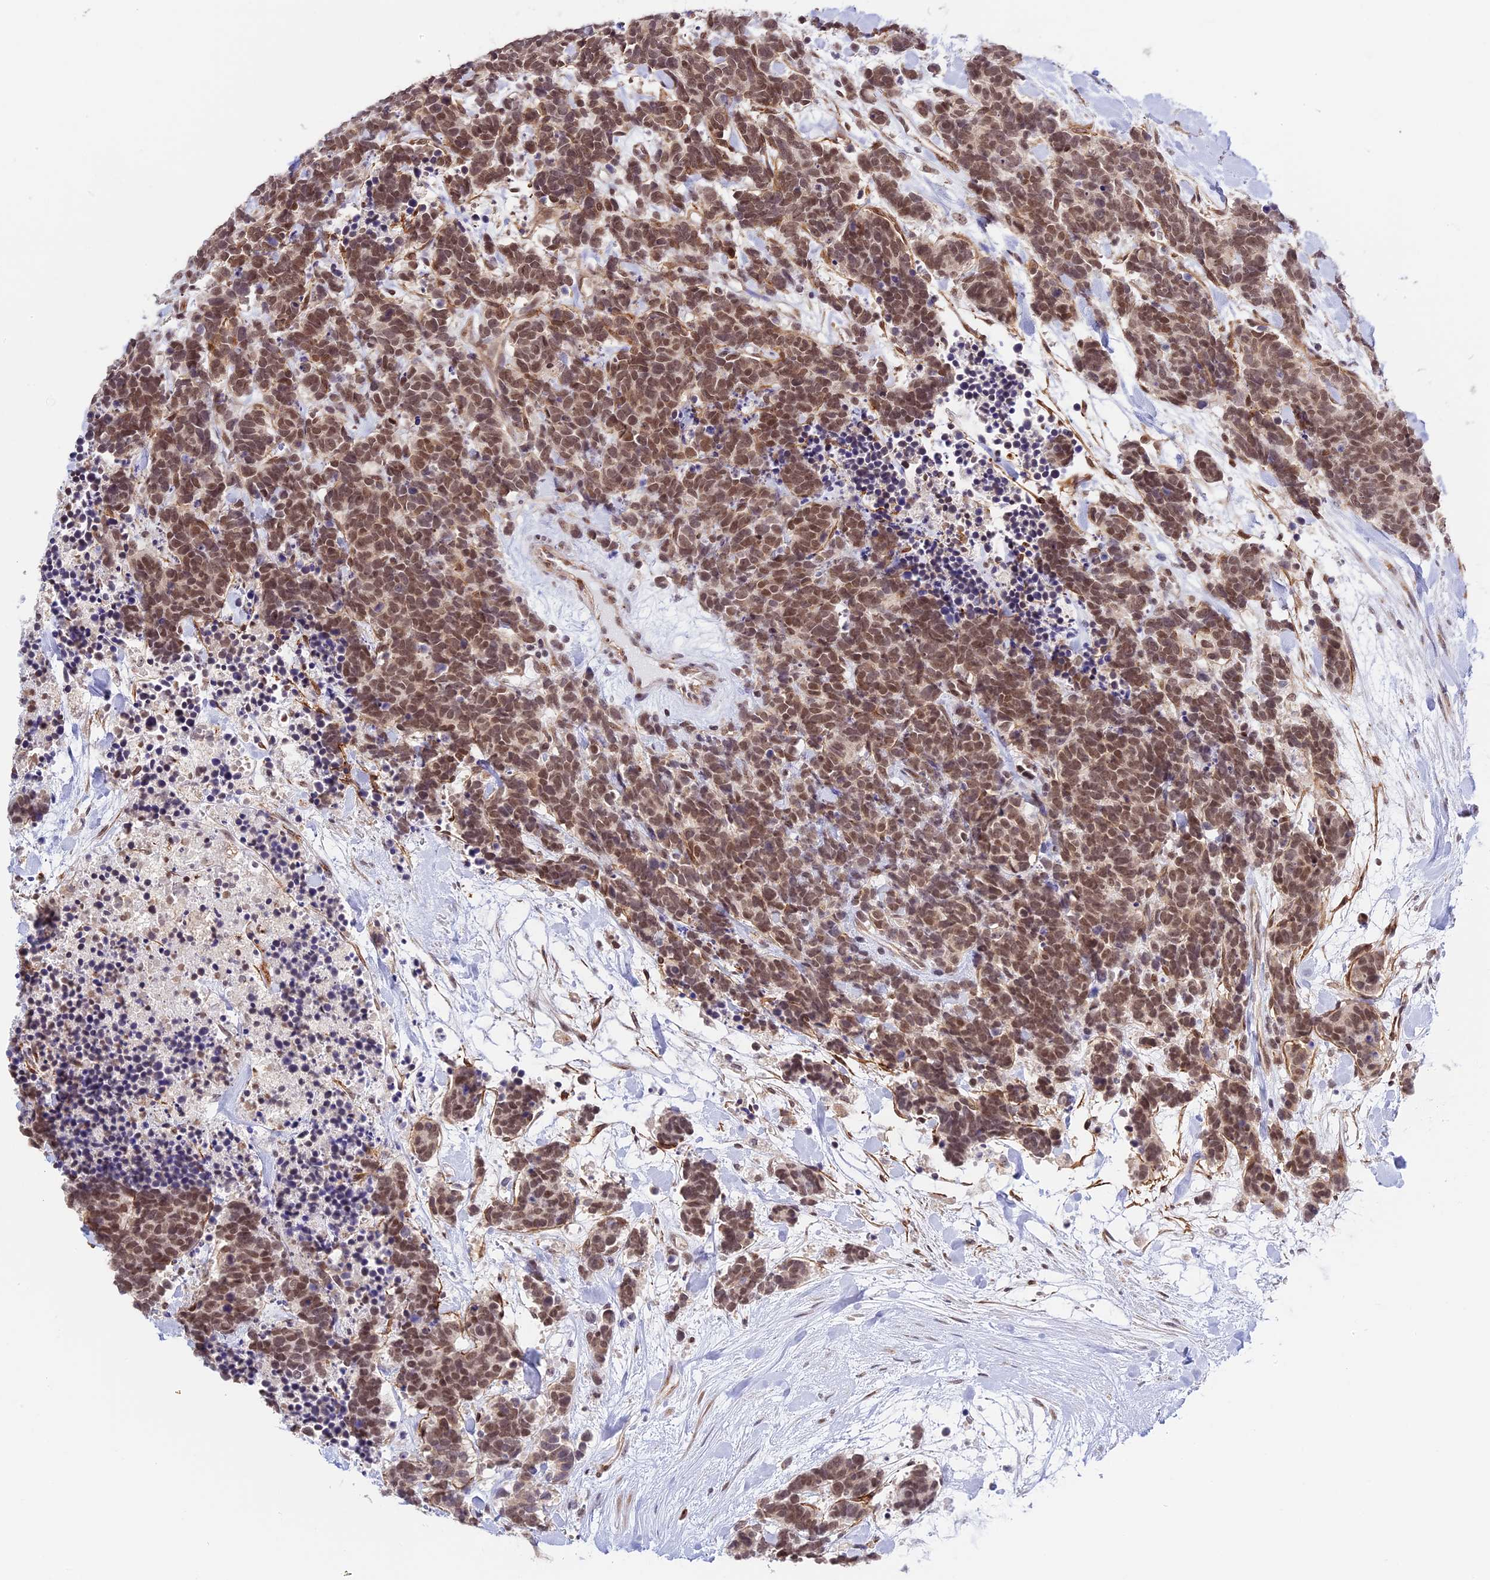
{"staining": {"intensity": "moderate", "quantity": ">75%", "location": "nuclear"}, "tissue": "carcinoid", "cell_type": "Tumor cells", "image_type": "cancer", "snomed": [{"axis": "morphology", "description": "Carcinoma, NOS"}, {"axis": "morphology", "description": "Carcinoid, malignant, NOS"}, {"axis": "topography", "description": "Prostate"}], "caption": "The histopathology image shows a brown stain indicating the presence of a protein in the nuclear of tumor cells in carcinoid. (DAB (3,3'-diaminobenzidine) IHC, brown staining for protein, blue staining for nuclei).", "gene": "HEATR5B", "patient": {"sex": "male", "age": 57}}